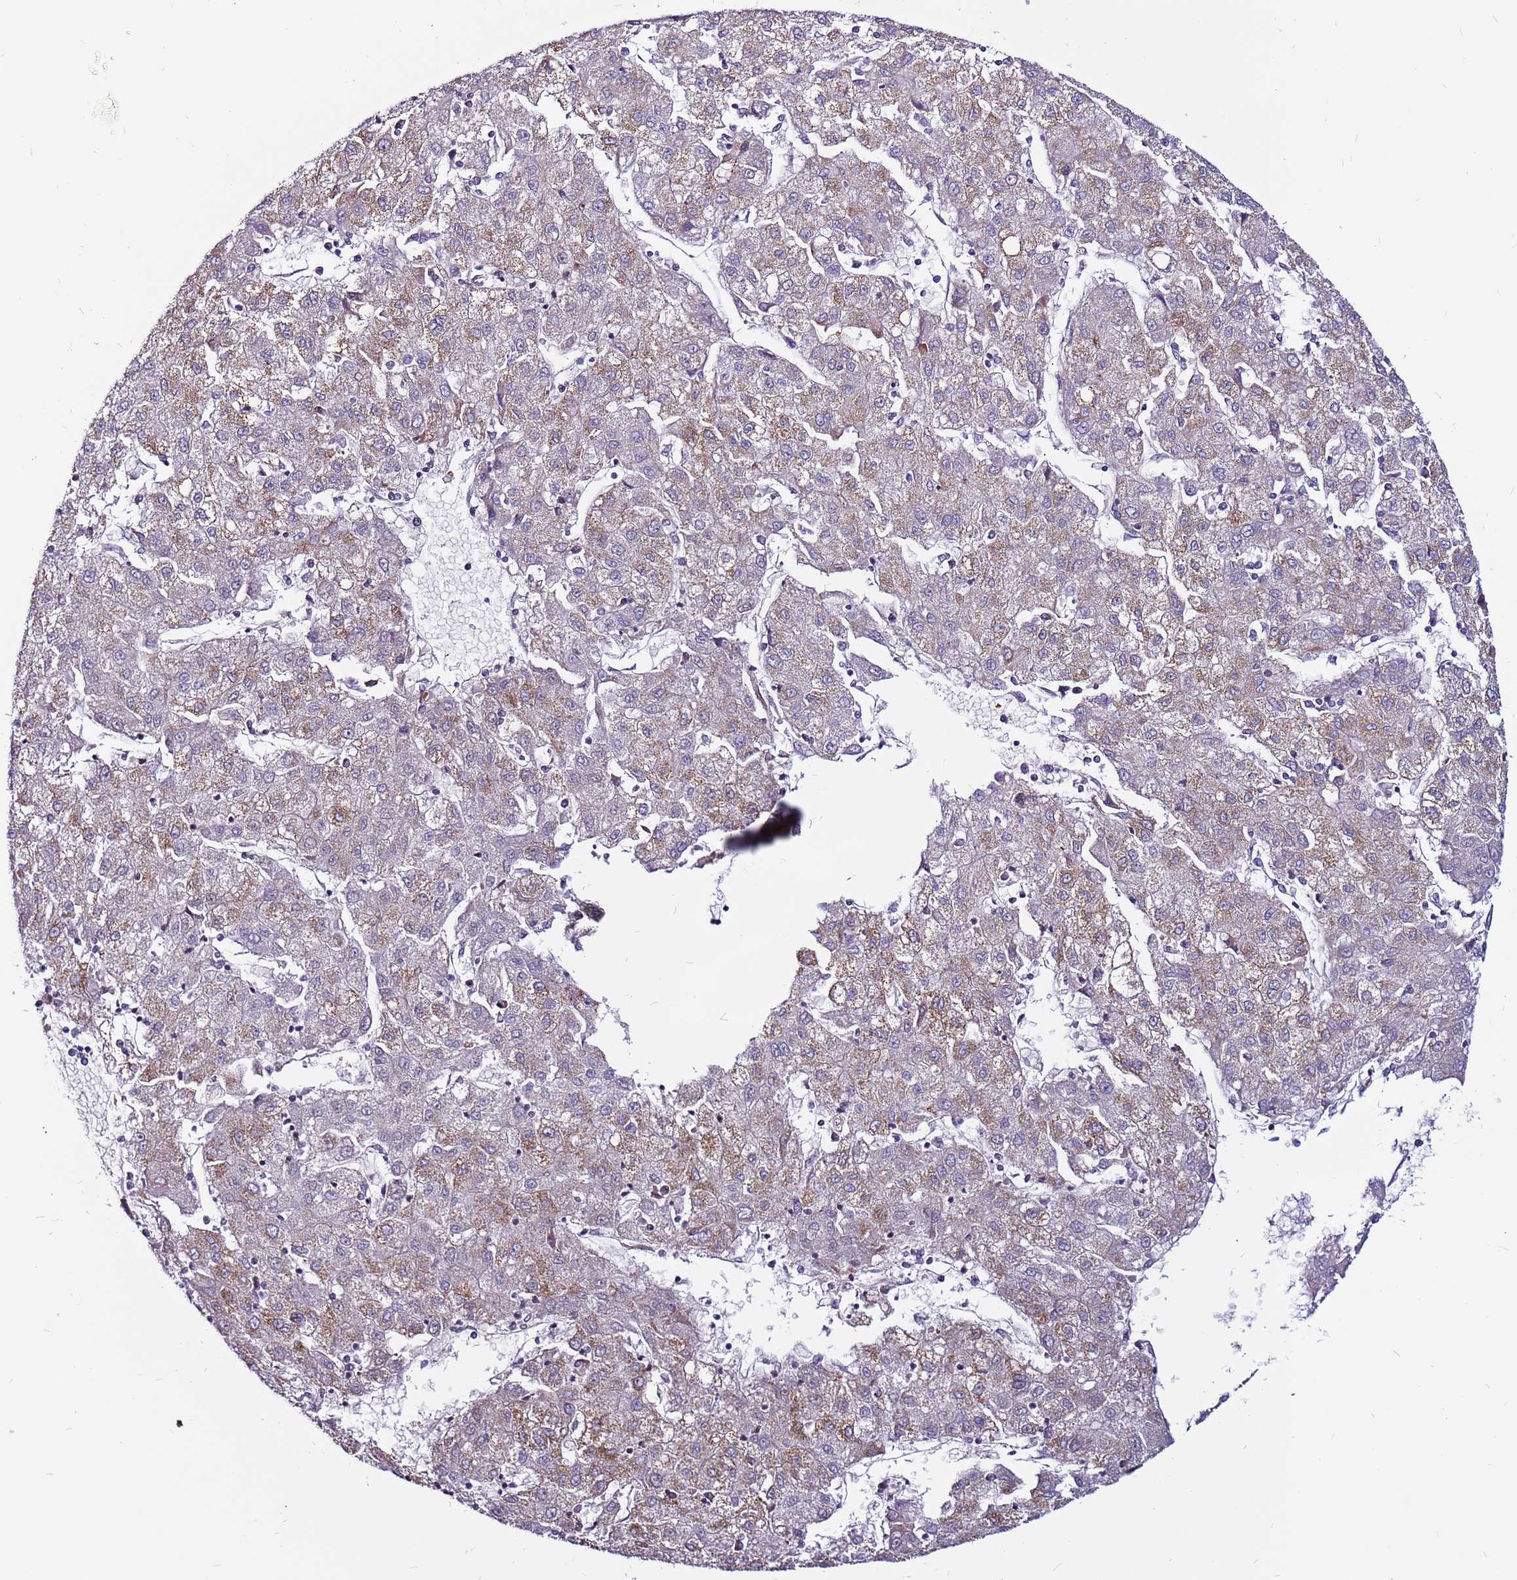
{"staining": {"intensity": "moderate", "quantity": "25%-75%", "location": "cytoplasmic/membranous"}, "tissue": "liver cancer", "cell_type": "Tumor cells", "image_type": "cancer", "snomed": [{"axis": "morphology", "description": "Carcinoma, Hepatocellular, NOS"}, {"axis": "topography", "description": "Liver"}], "caption": "IHC image of neoplastic tissue: hepatocellular carcinoma (liver) stained using immunohistochemistry (IHC) displays medium levels of moderate protein expression localized specifically in the cytoplasmic/membranous of tumor cells, appearing as a cytoplasmic/membranous brown color.", "gene": "CCDC71", "patient": {"sex": "male", "age": 72}}